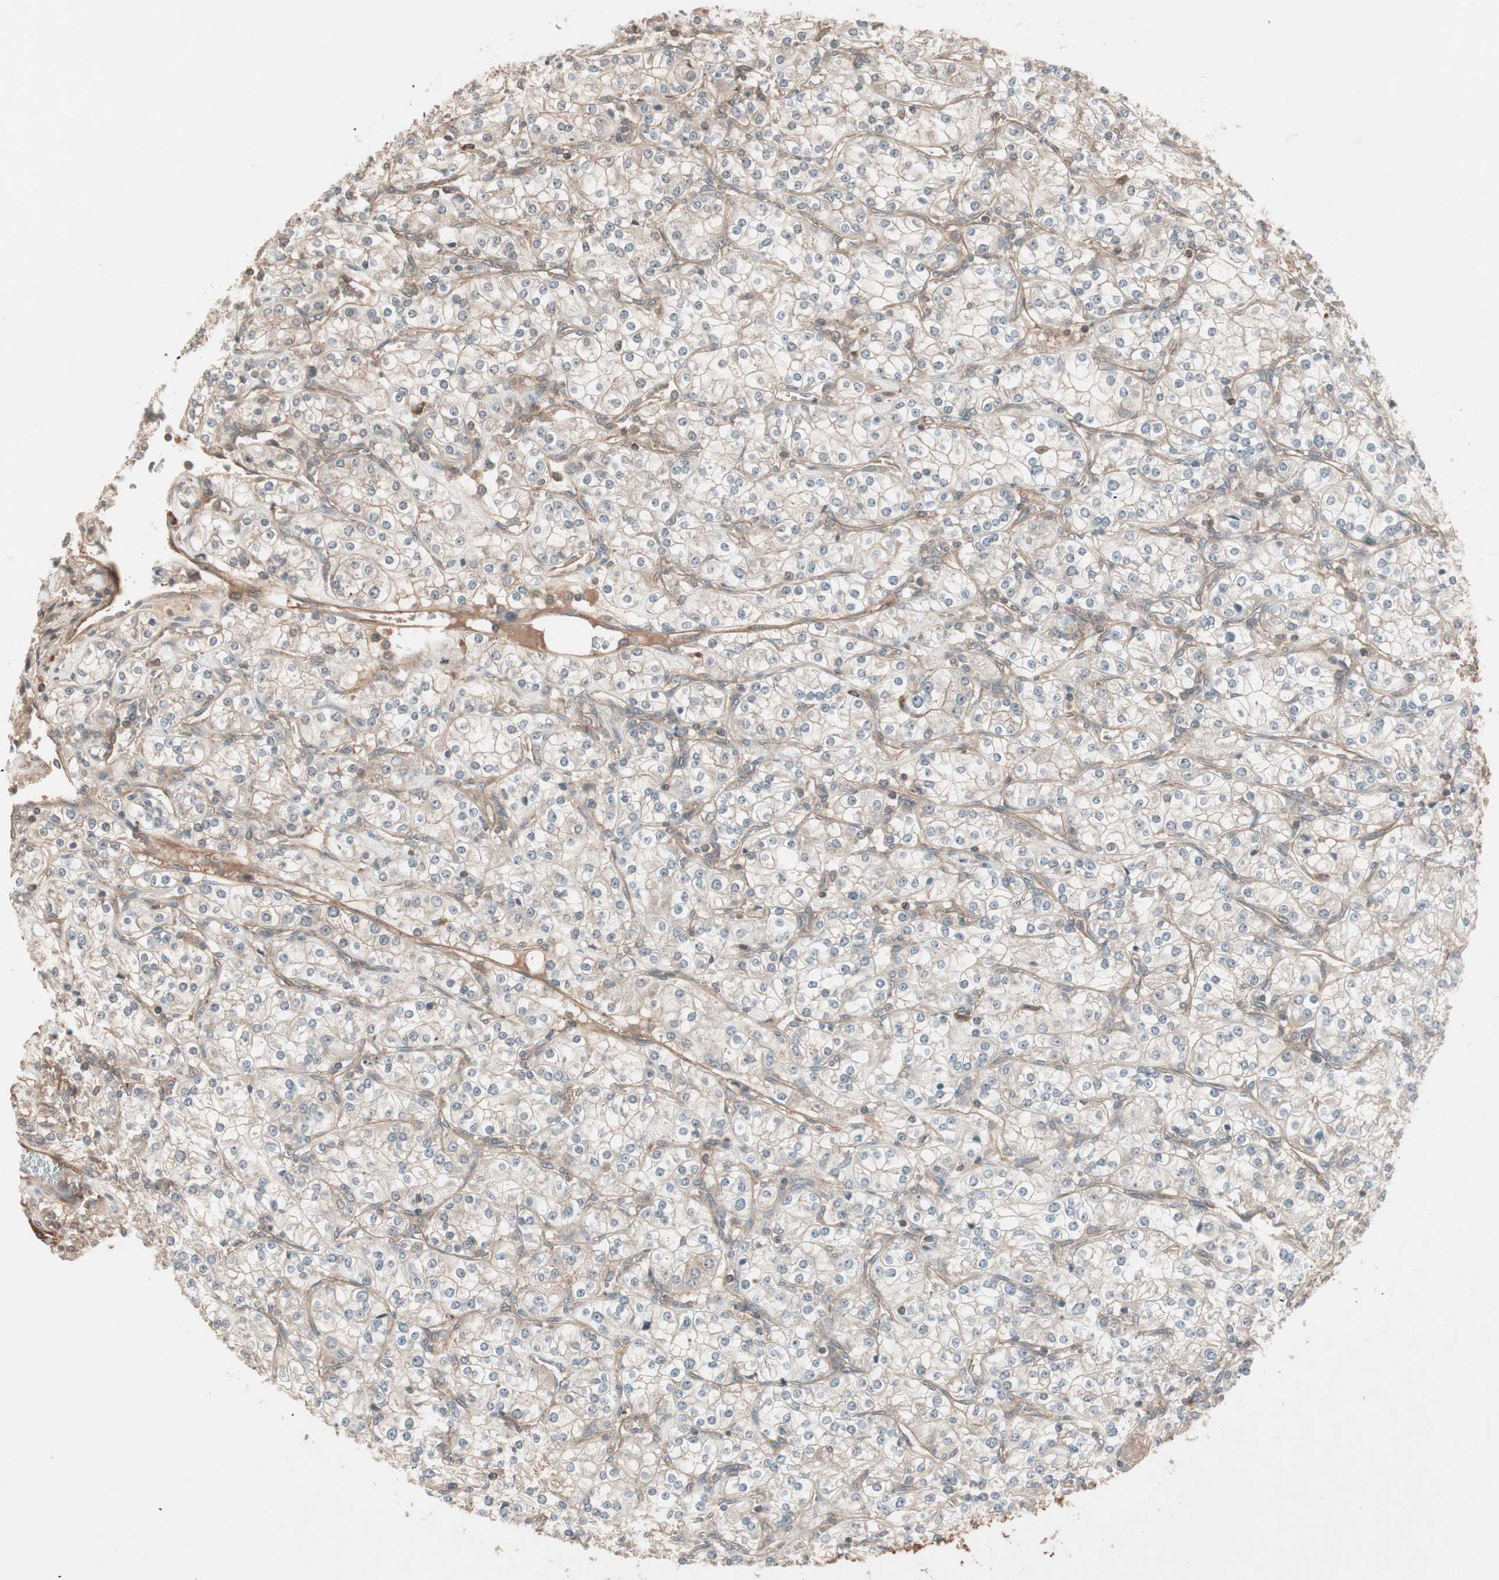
{"staining": {"intensity": "weak", "quantity": "<25%", "location": "cytoplasmic/membranous"}, "tissue": "renal cancer", "cell_type": "Tumor cells", "image_type": "cancer", "snomed": [{"axis": "morphology", "description": "Adenocarcinoma, NOS"}, {"axis": "topography", "description": "Kidney"}], "caption": "Tumor cells are negative for protein expression in human adenocarcinoma (renal).", "gene": "TFPI", "patient": {"sex": "male", "age": 77}}